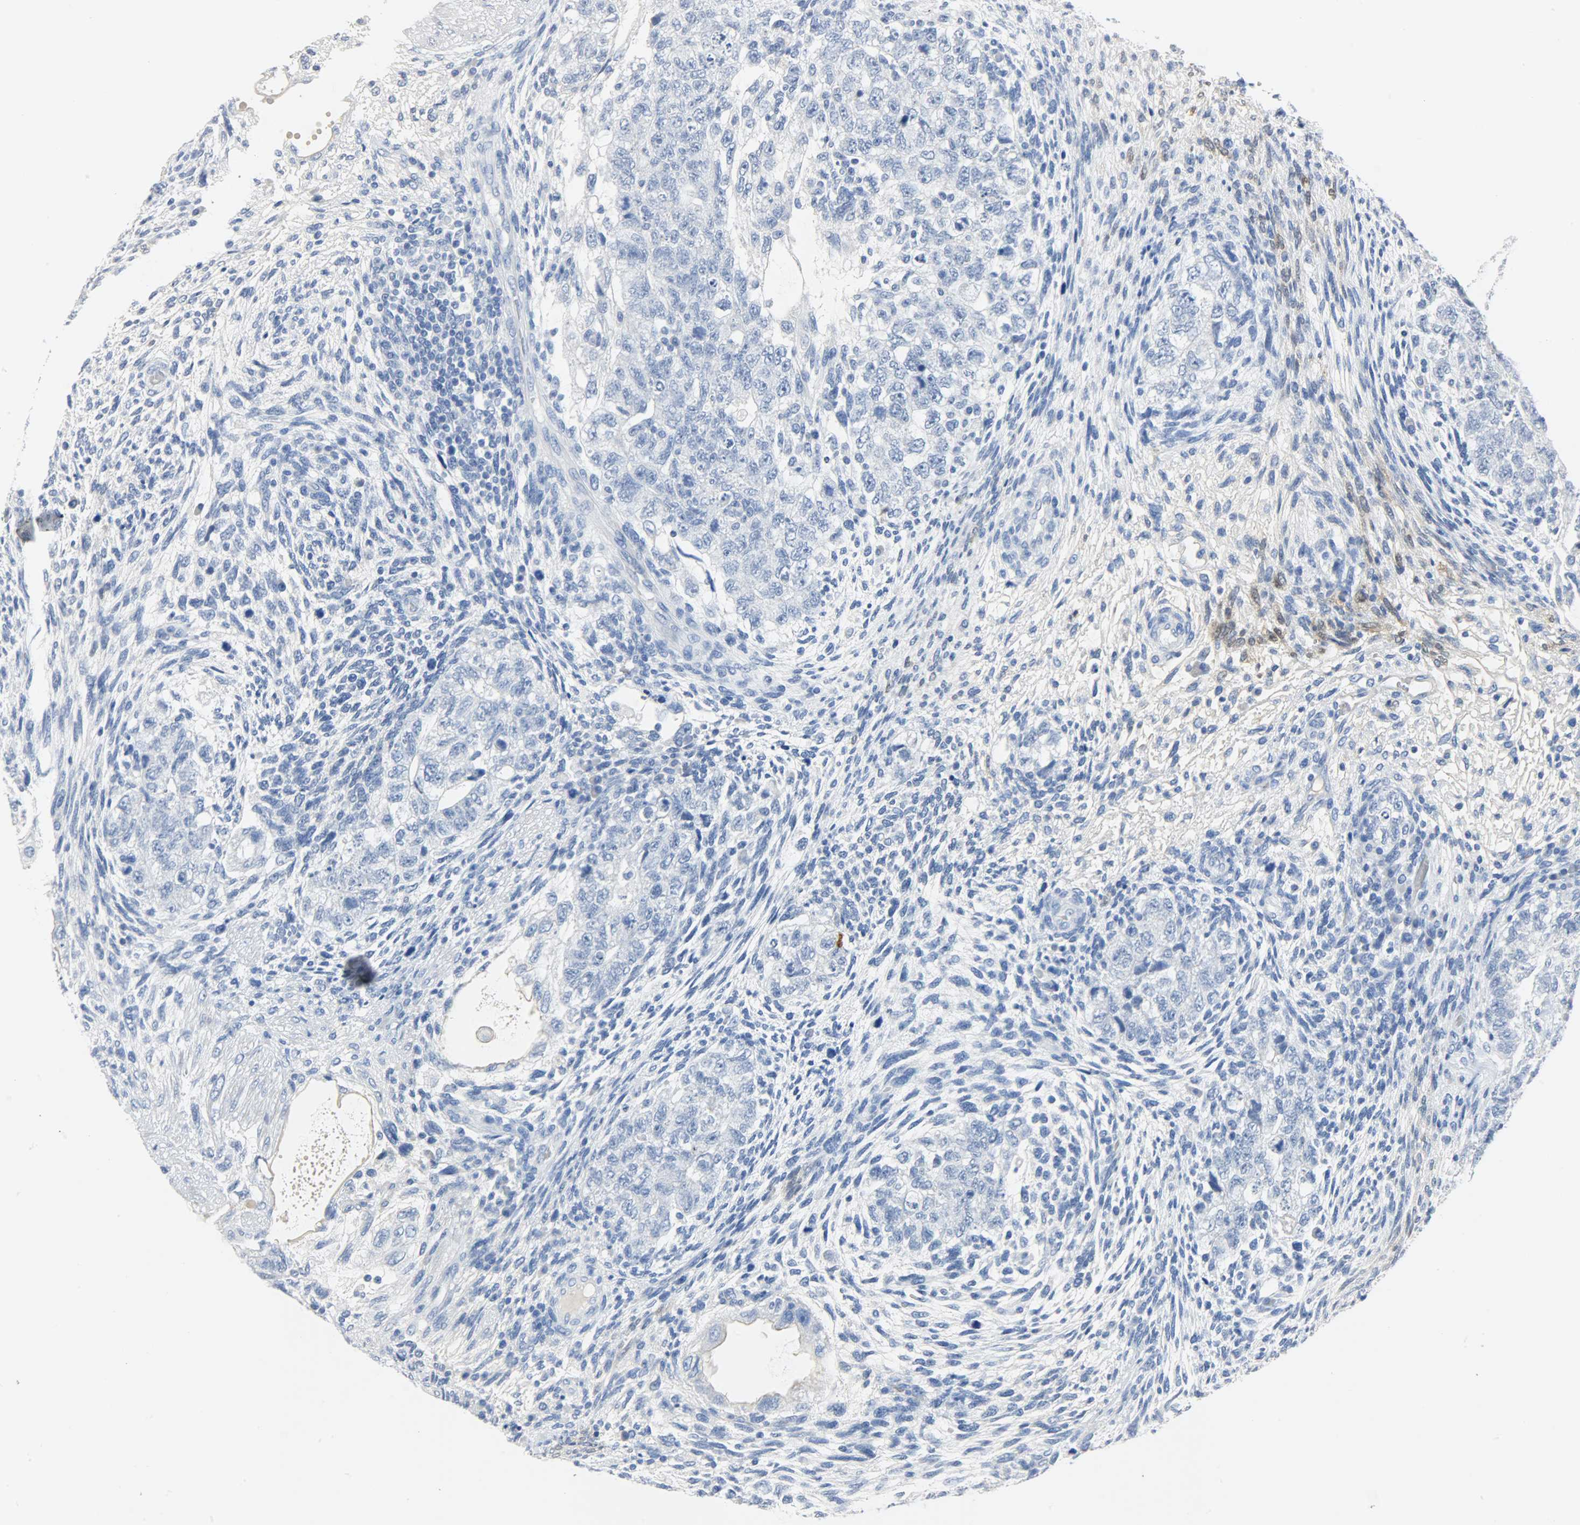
{"staining": {"intensity": "negative", "quantity": "none", "location": "none"}, "tissue": "testis cancer", "cell_type": "Tumor cells", "image_type": "cancer", "snomed": [{"axis": "morphology", "description": "Normal tissue, NOS"}, {"axis": "morphology", "description": "Carcinoma, Embryonal, NOS"}, {"axis": "topography", "description": "Testis"}], "caption": "Tumor cells show no significant protein staining in testis cancer. (Stains: DAB (3,3'-diaminobenzidine) IHC with hematoxylin counter stain, Microscopy: brightfield microscopy at high magnification).", "gene": "CA3", "patient": {"sex": "male", "age": 36}}